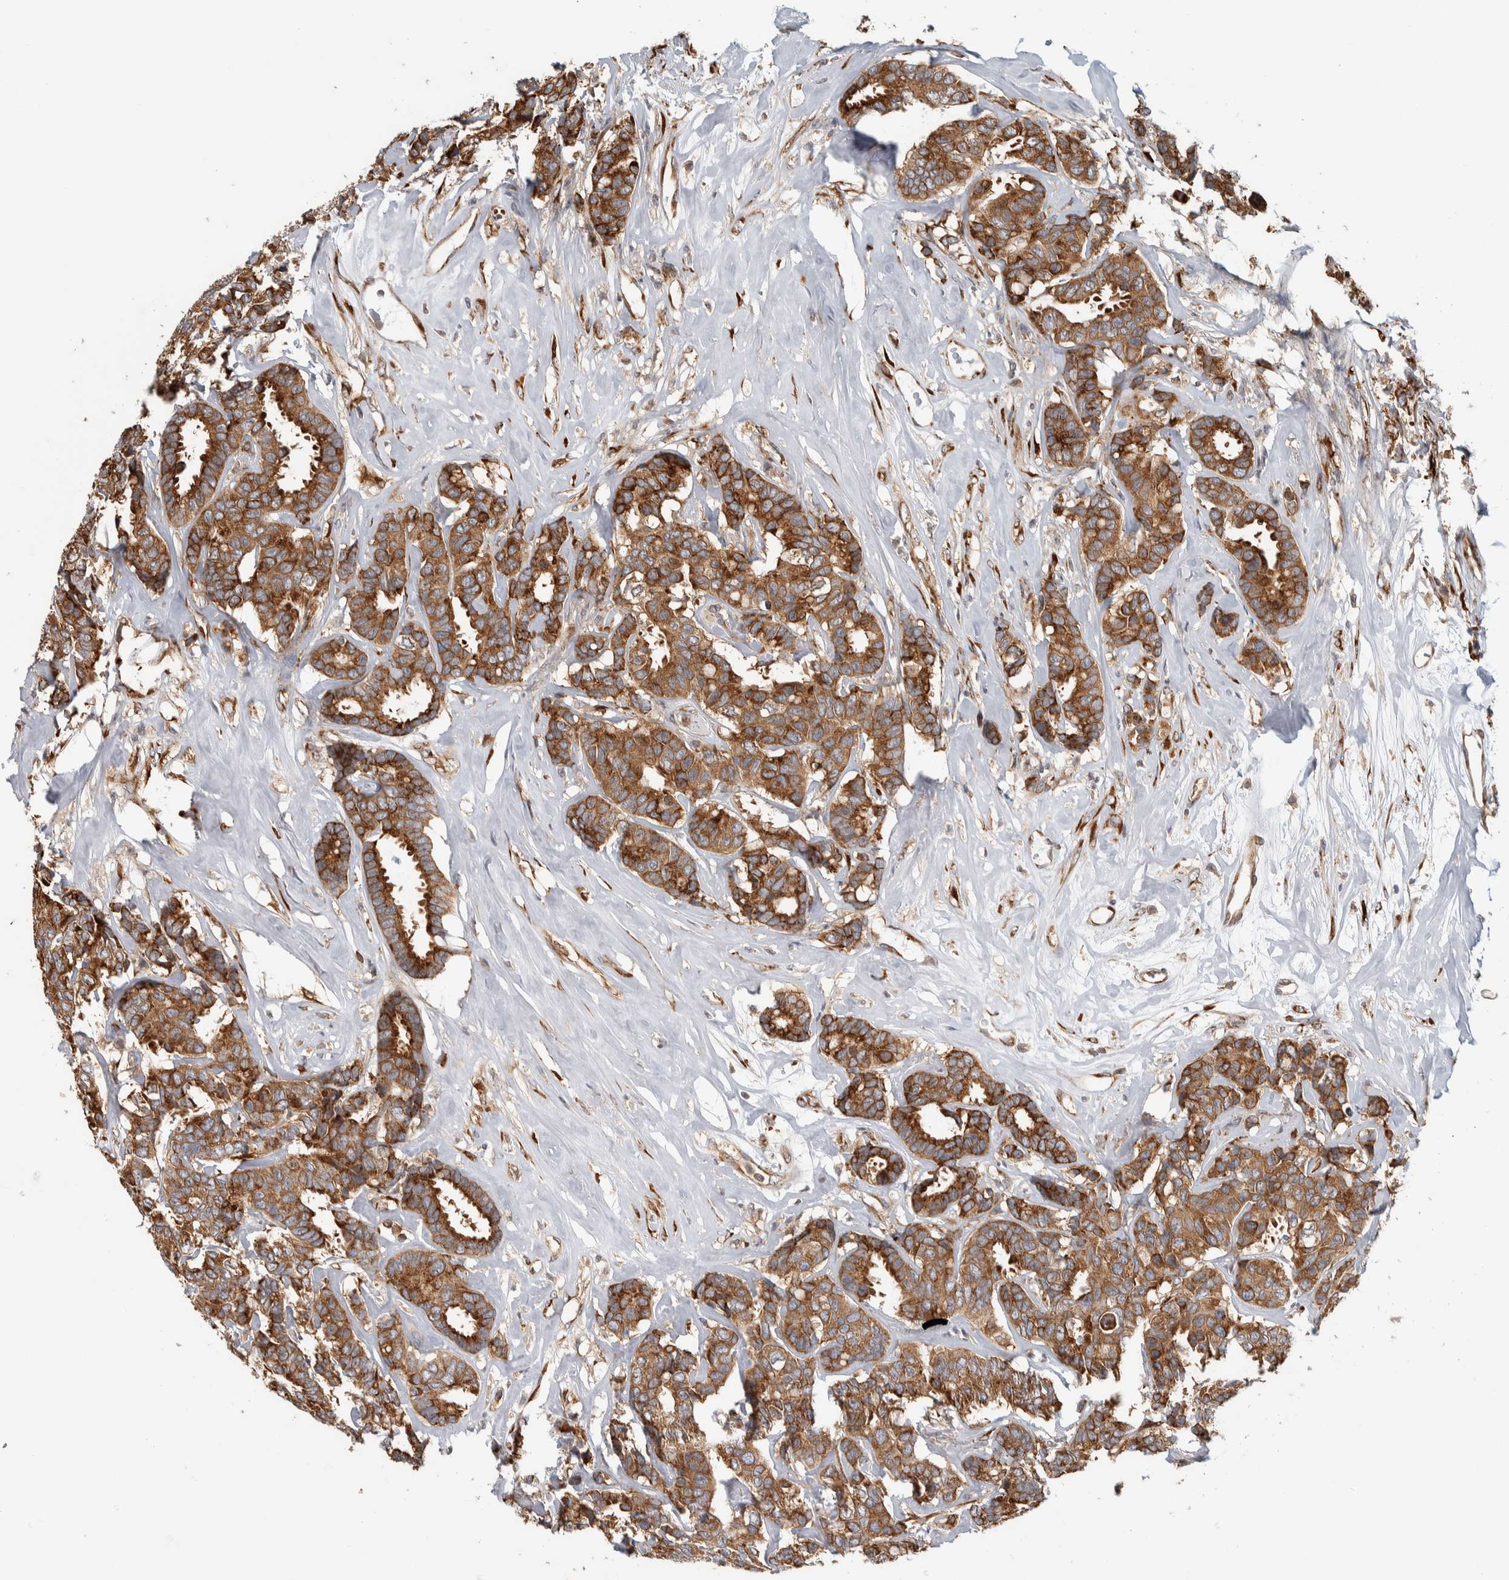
{"staining": {"intensity": "strong", "quantity": ">75%", "location": "cytoplasmic/membranous"}, "tissue": "breast cancer", "cell_type": "Tumor cells", "image_type": "cancer", "snomed": [{"axis": "morphology", "description": "Duct carcinoma"}, {"axis": "topography", "description": "Breast"}], "caption": "Strong cytoplasmic/membranous expression for a protein is seen in about >75% of tumor cells of breast infiltrating ductal carcinoma using IHC.", "gene": "EIF3H", "patient": {"sex": "female", "age": 87}}